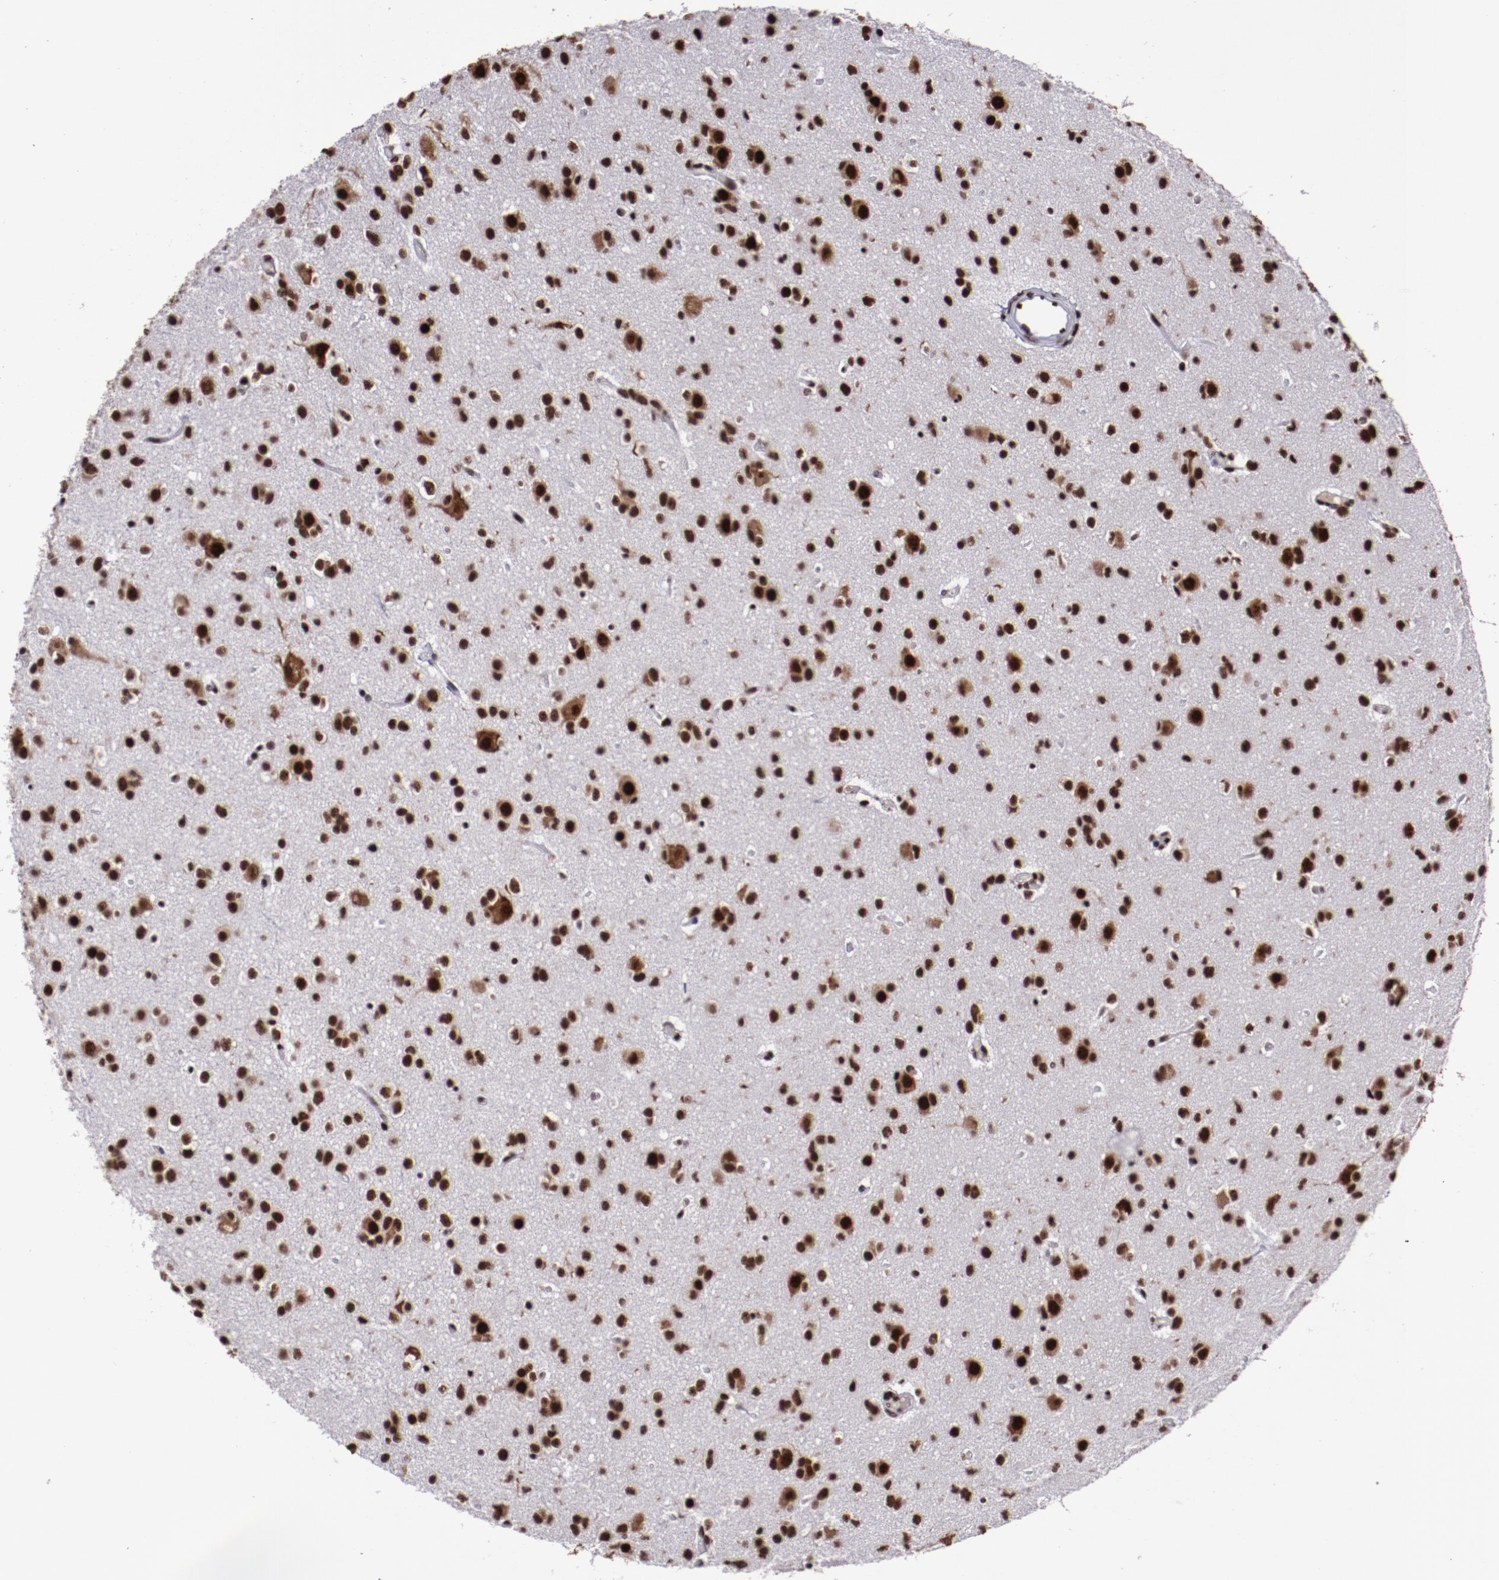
{"staining": {"intensity": "strong", "quantity": ">75%", "location": "nuclear"}, "tissue": "glioma", "cell_type": "Tumor cells", "image_type": "cancer", "snomed": [{"axis": "morphology", "description": "Glioma, malignant, Low grade"}, {"axis": "topography", "description": "Brain"}], "caption": "Approximately >75% of tumor cells in glioma demonstrate strong nuclear protein positivity as visualized by brown immunohistochemical staining.", "gene": "ERH", "patient": {"sex": "male", "age": 42}}